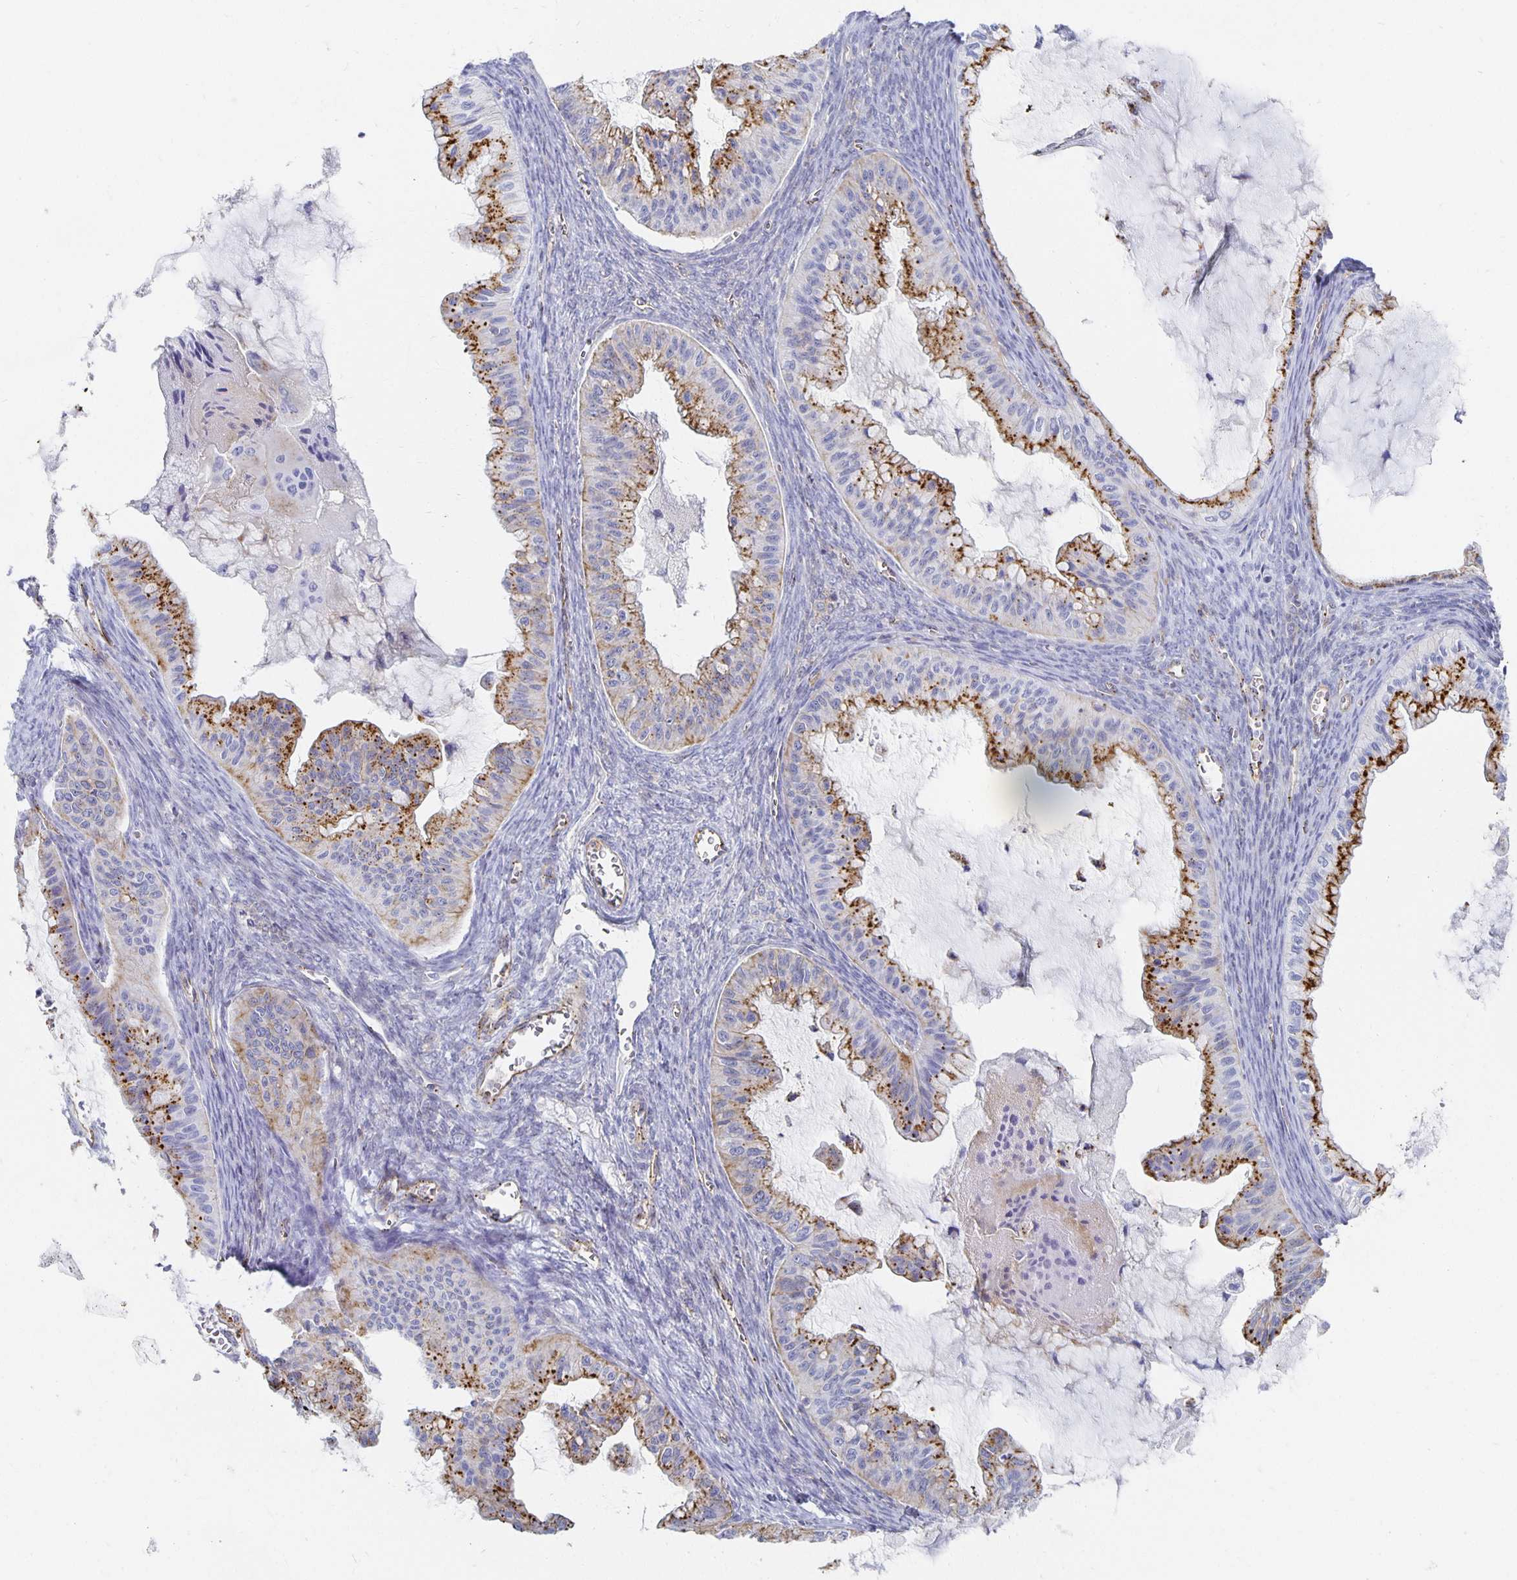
{"staining": {"intensity": "strong", "quantity": "25%-75%", "location": "cytoplasmic/membranous"}, "tissue": "ovarian cancer", "cell_type": "Tumor cells", "image_type": "cancer", "snomed": [{"axis": "morphology", "description": "Cystadenocarcinoma, mucinous, NOS"}, {"axis": "topography", "description": "Ovary"}], "caption": "This is an image of immunohistochemistry staining of mucinous cystadenocarcinoma (ovarian), which shows strong expression in the cytoplasmic/membranous of tumor cells.", "gene": "TAAR1", "patient": {"sex": "female", "age": 72}}